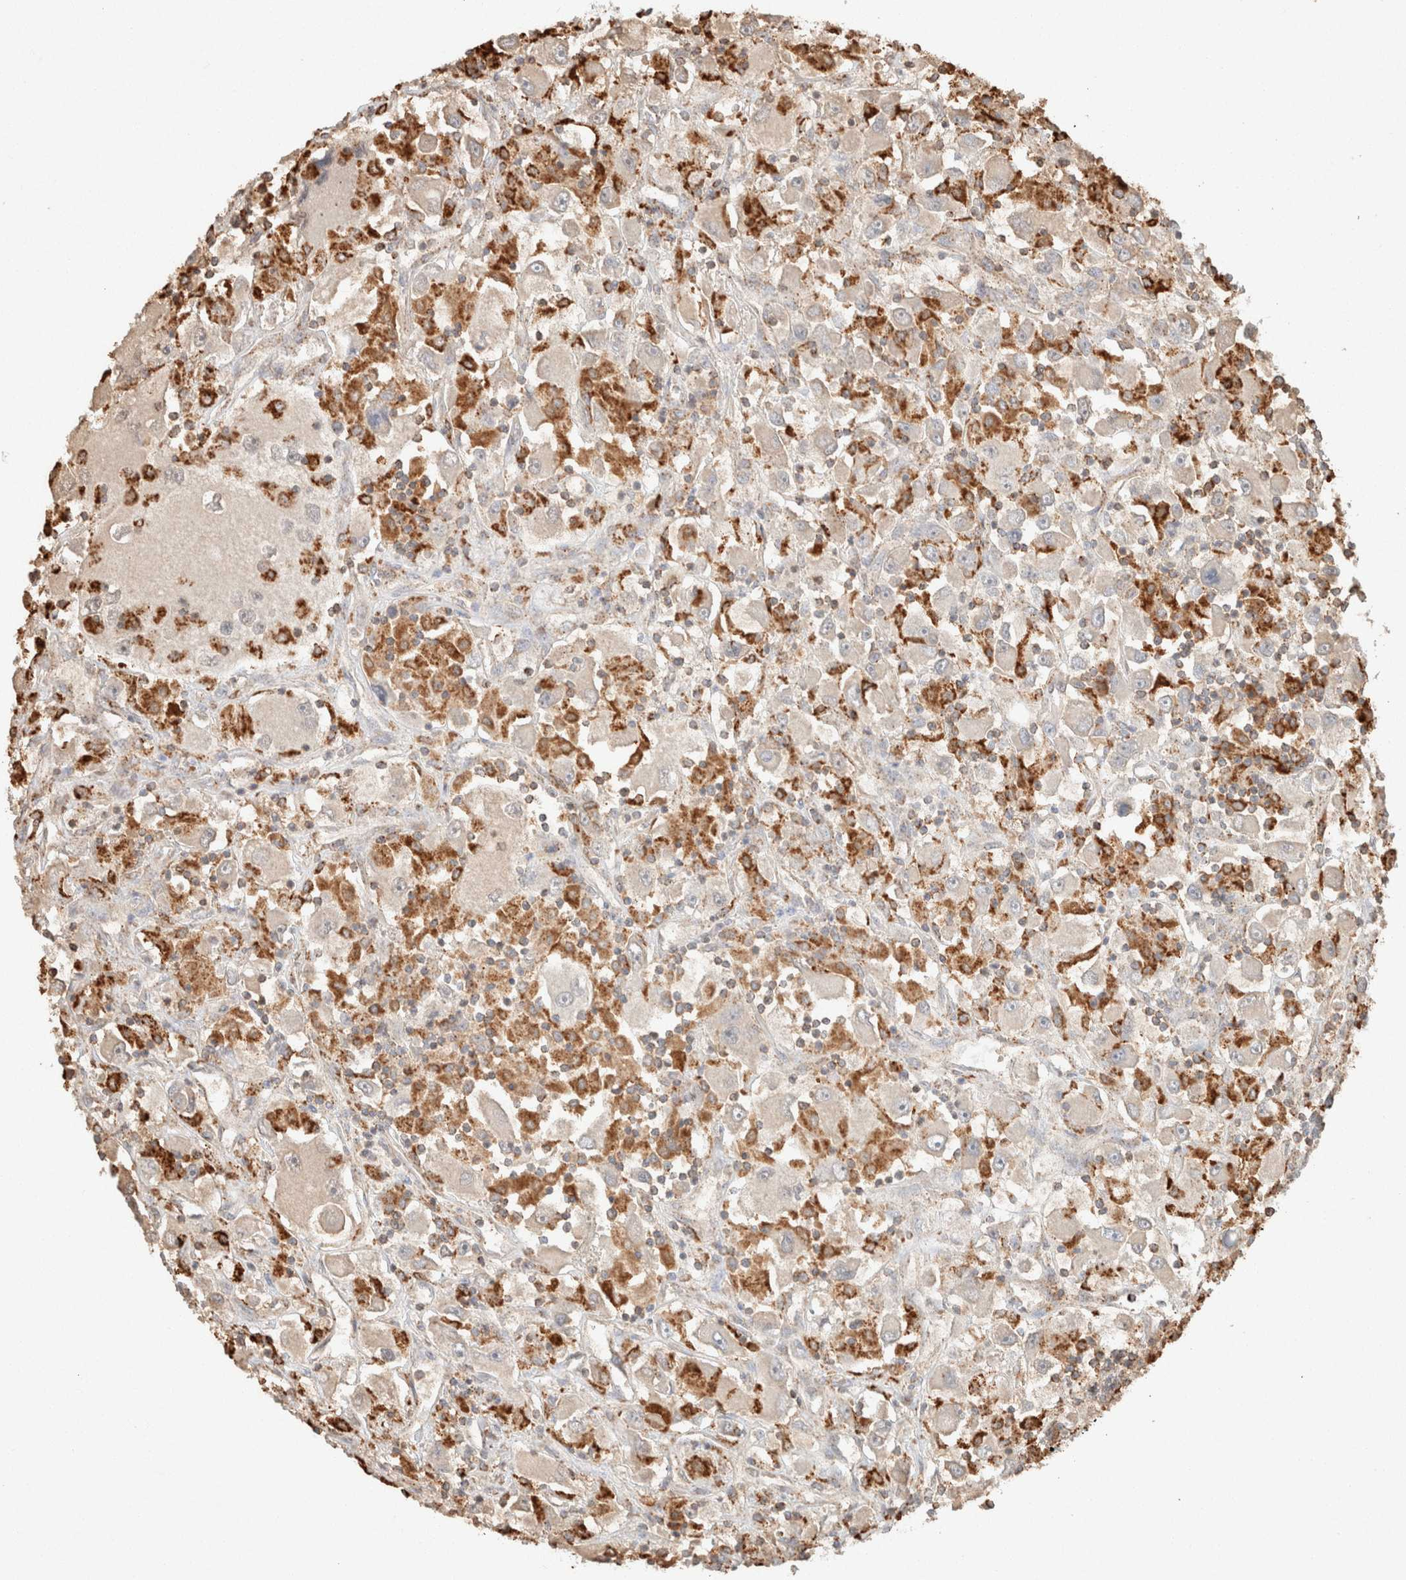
{"staining": {"intensity": "negative", "quantity": "none", "location": "none"}, "tissue": "renal cancer", "cell_type": "Tumor cells", "image_type": "cancer", "snomed": [{"axis": "morphology", "description": "Adenocarcinoma, NOS"}, {"axis": "topography", "description": "Kidney"}], "caption": "A micrograph of renal adenocarcinoma stained for a protein exhibits no brown staining in tumor cells.", "gene": "CTSC", "patient": {"sex": "female", "age": 52}}